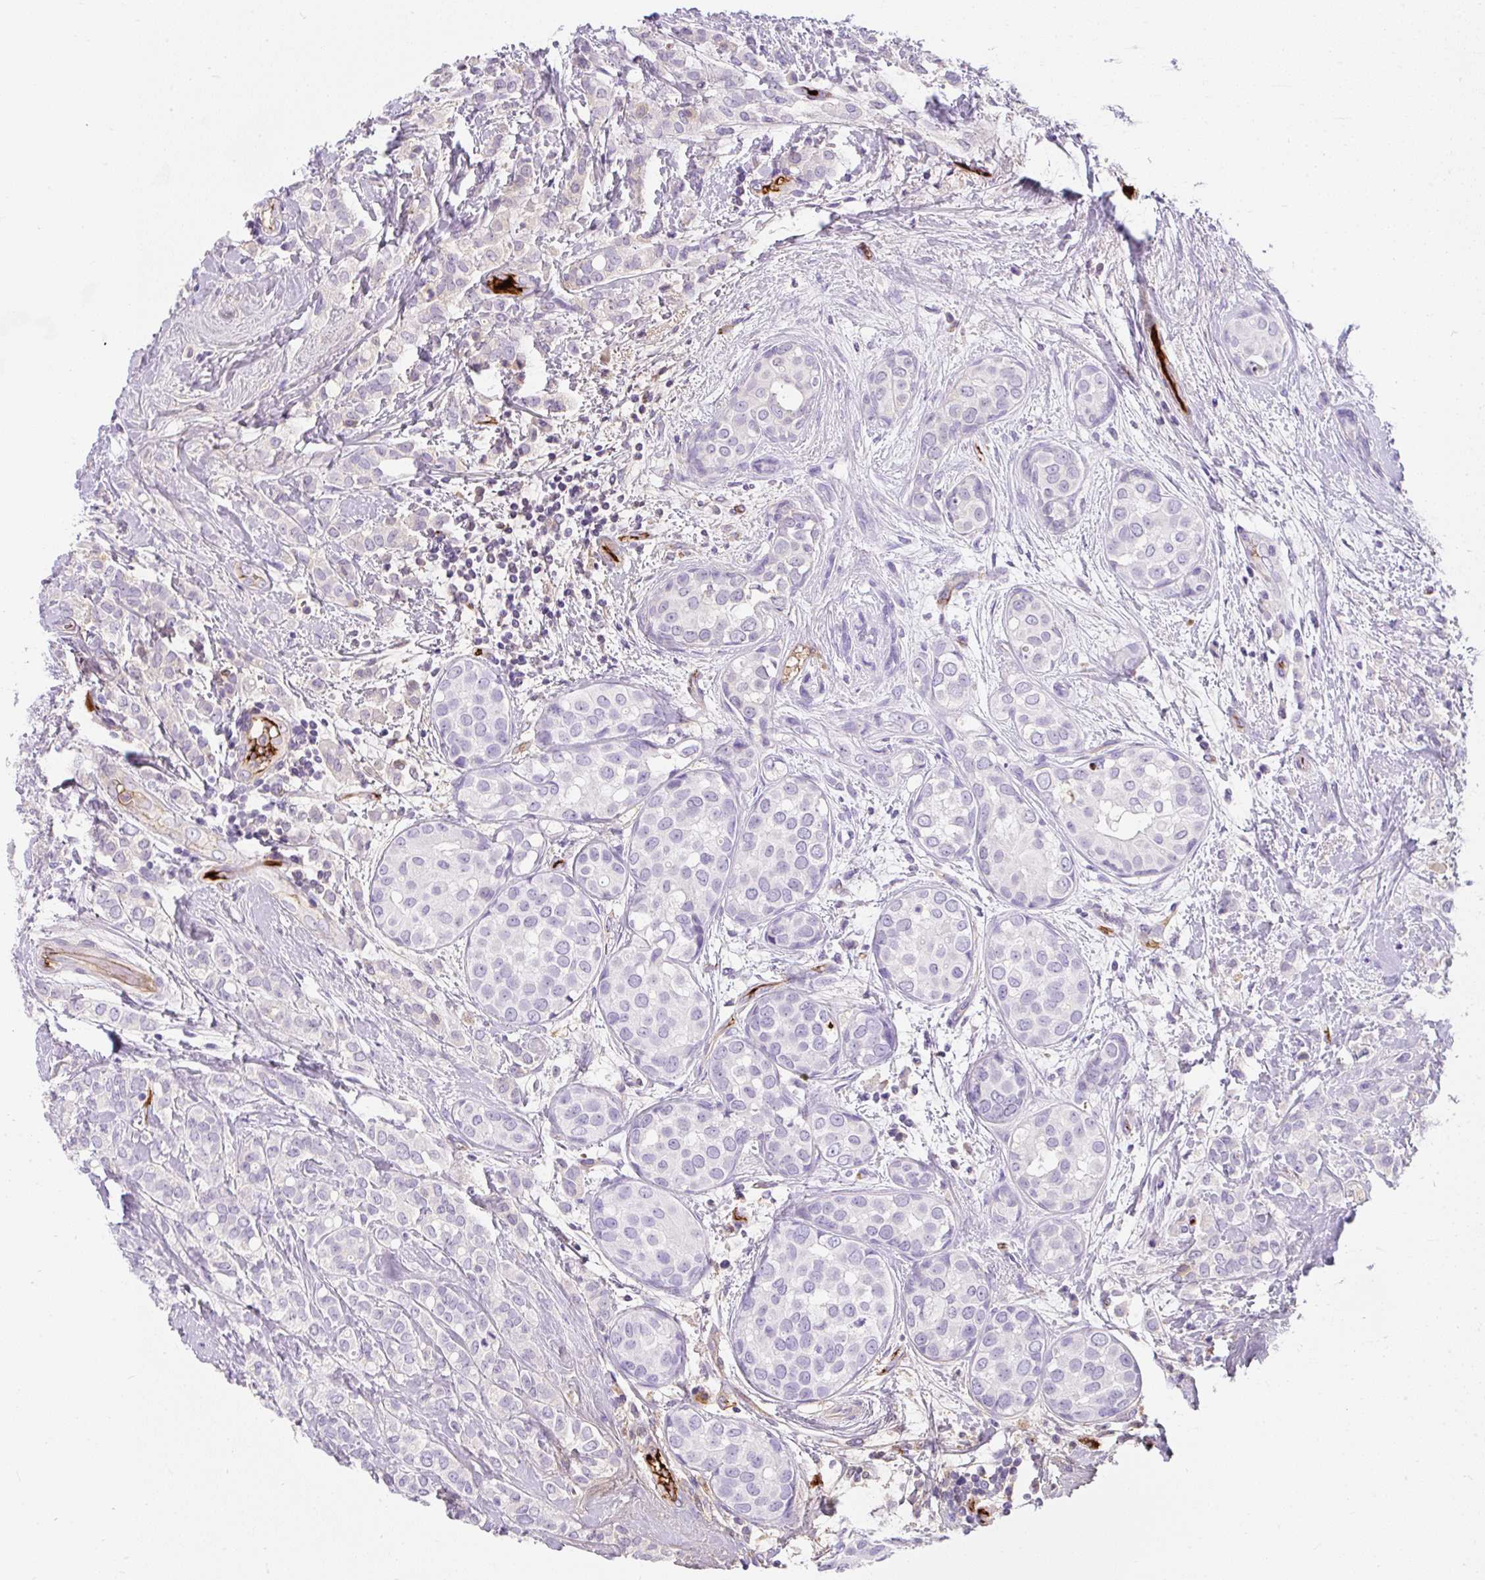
{"staining": {"intensity": "negative", "quantity": "none", "location": "none"}, "tissue": "breast cancer", "cell_type": "Tumor cells", "image_type": "cancer", "snomed": [{"axis": "morphology", "description": "Lobular carcinoma"}, {"axis": "topography", "description": "Breast"}], "caption": "Human lobular carcinoma (breast) stained for a protein using immunohistochemistry (IHC) displays no expression in tumor cells.", "gene": "APOC4-APOC2", "patient": {"sex": "female", "age": 68}}